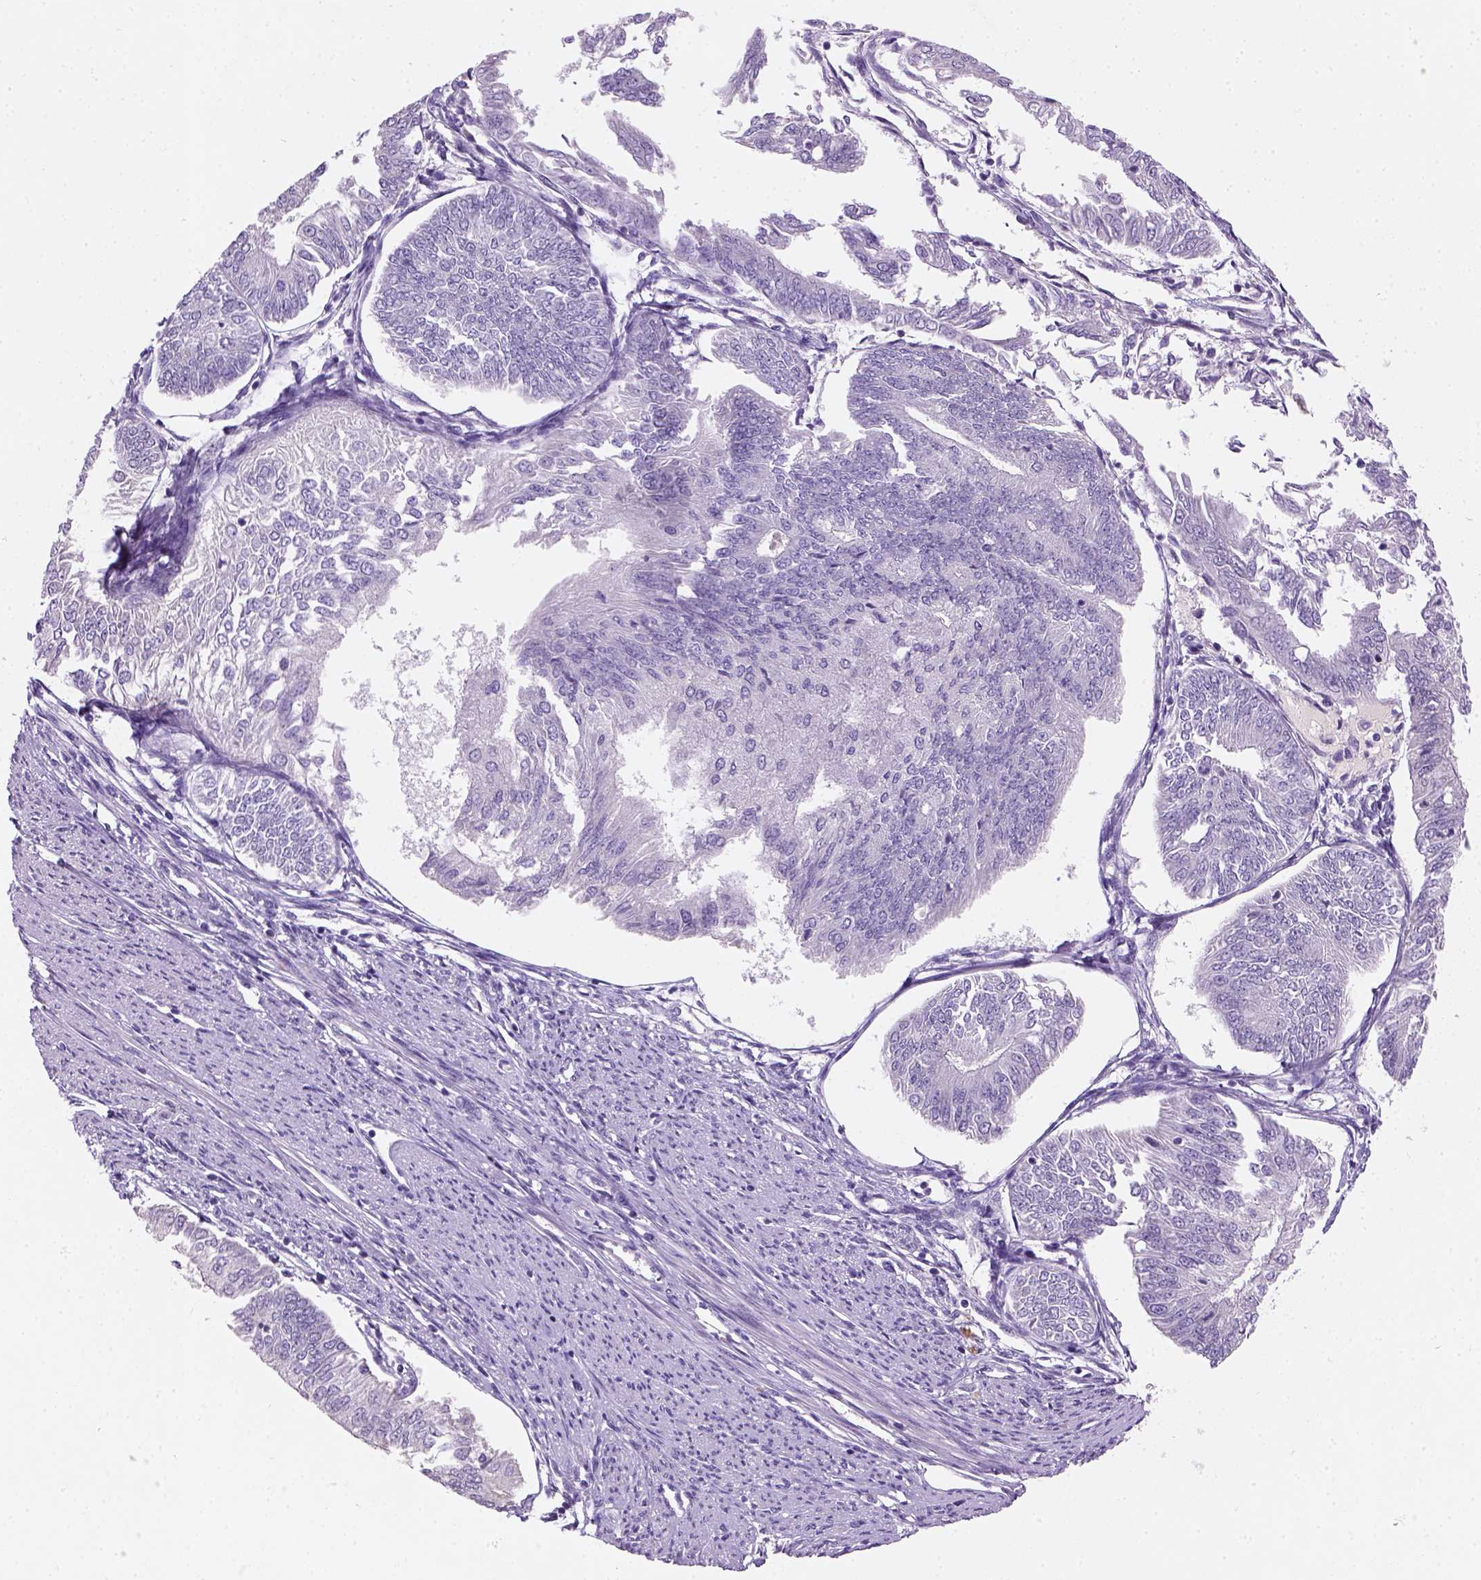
{"staining": {"intensity": "negative", "quantity": "none", "location": "none"}, "tissue": "endometrial cancer", "cell_type": "Tumor cells", "image_type": "cancer", "snomed": [{"axis": "morphology", "description": "Adenocarcinoma, NOS"}, {"axis": "topography", "description": "Endometrium"}], "caption": "Image shows no protein expression in tumor cells of adenocarcinoma (endometrial) tissue. (DAB (3,3'-diaminobenzidine) immunohistochemistry (IHC), high magnification).", "gene": "ZMAT4", "patient": {"sex": "female", "age": 58}}